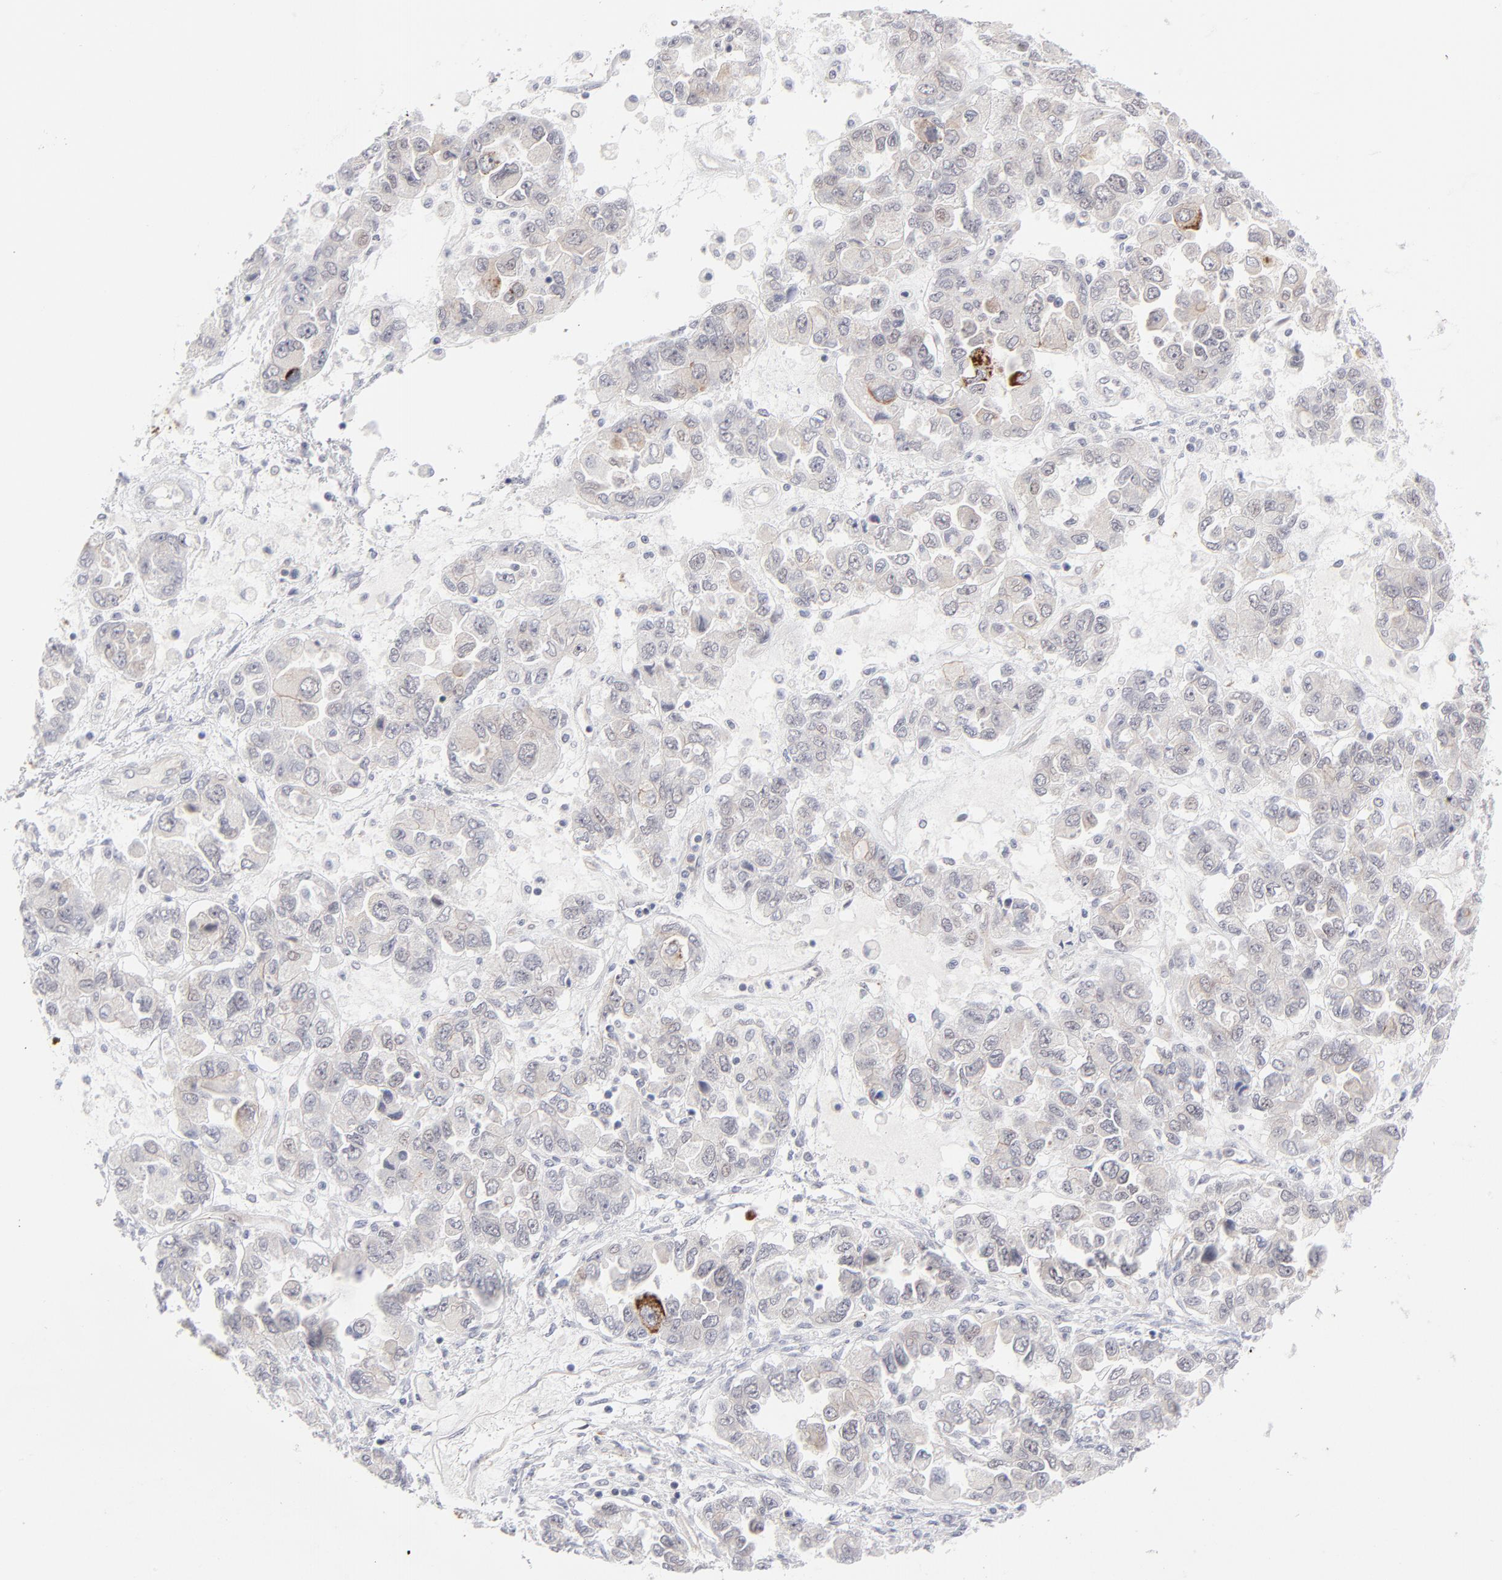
{"staining": {"intensity": "weak", "quantity": "25%-75%", "location": "cytoplasmic/membranous"}, "tissue": "ovarian cancer", "cell_type": "Tumor cells", "image_type": "cancer", "snomed": [{"axis": "morphology", "description": "Cystadenocarcinoma, serous, NOS"}, {"axis": "topography", "description": "Ovary"}], "caption": "Weak cytoplasmic/membranous expression is identified in approximately 25%-75% of tumor cells in ovarian cancer (serous cystadenocarcinoma).", "gene": "NBN", "patient": {"sex": "female", "age": 84}}